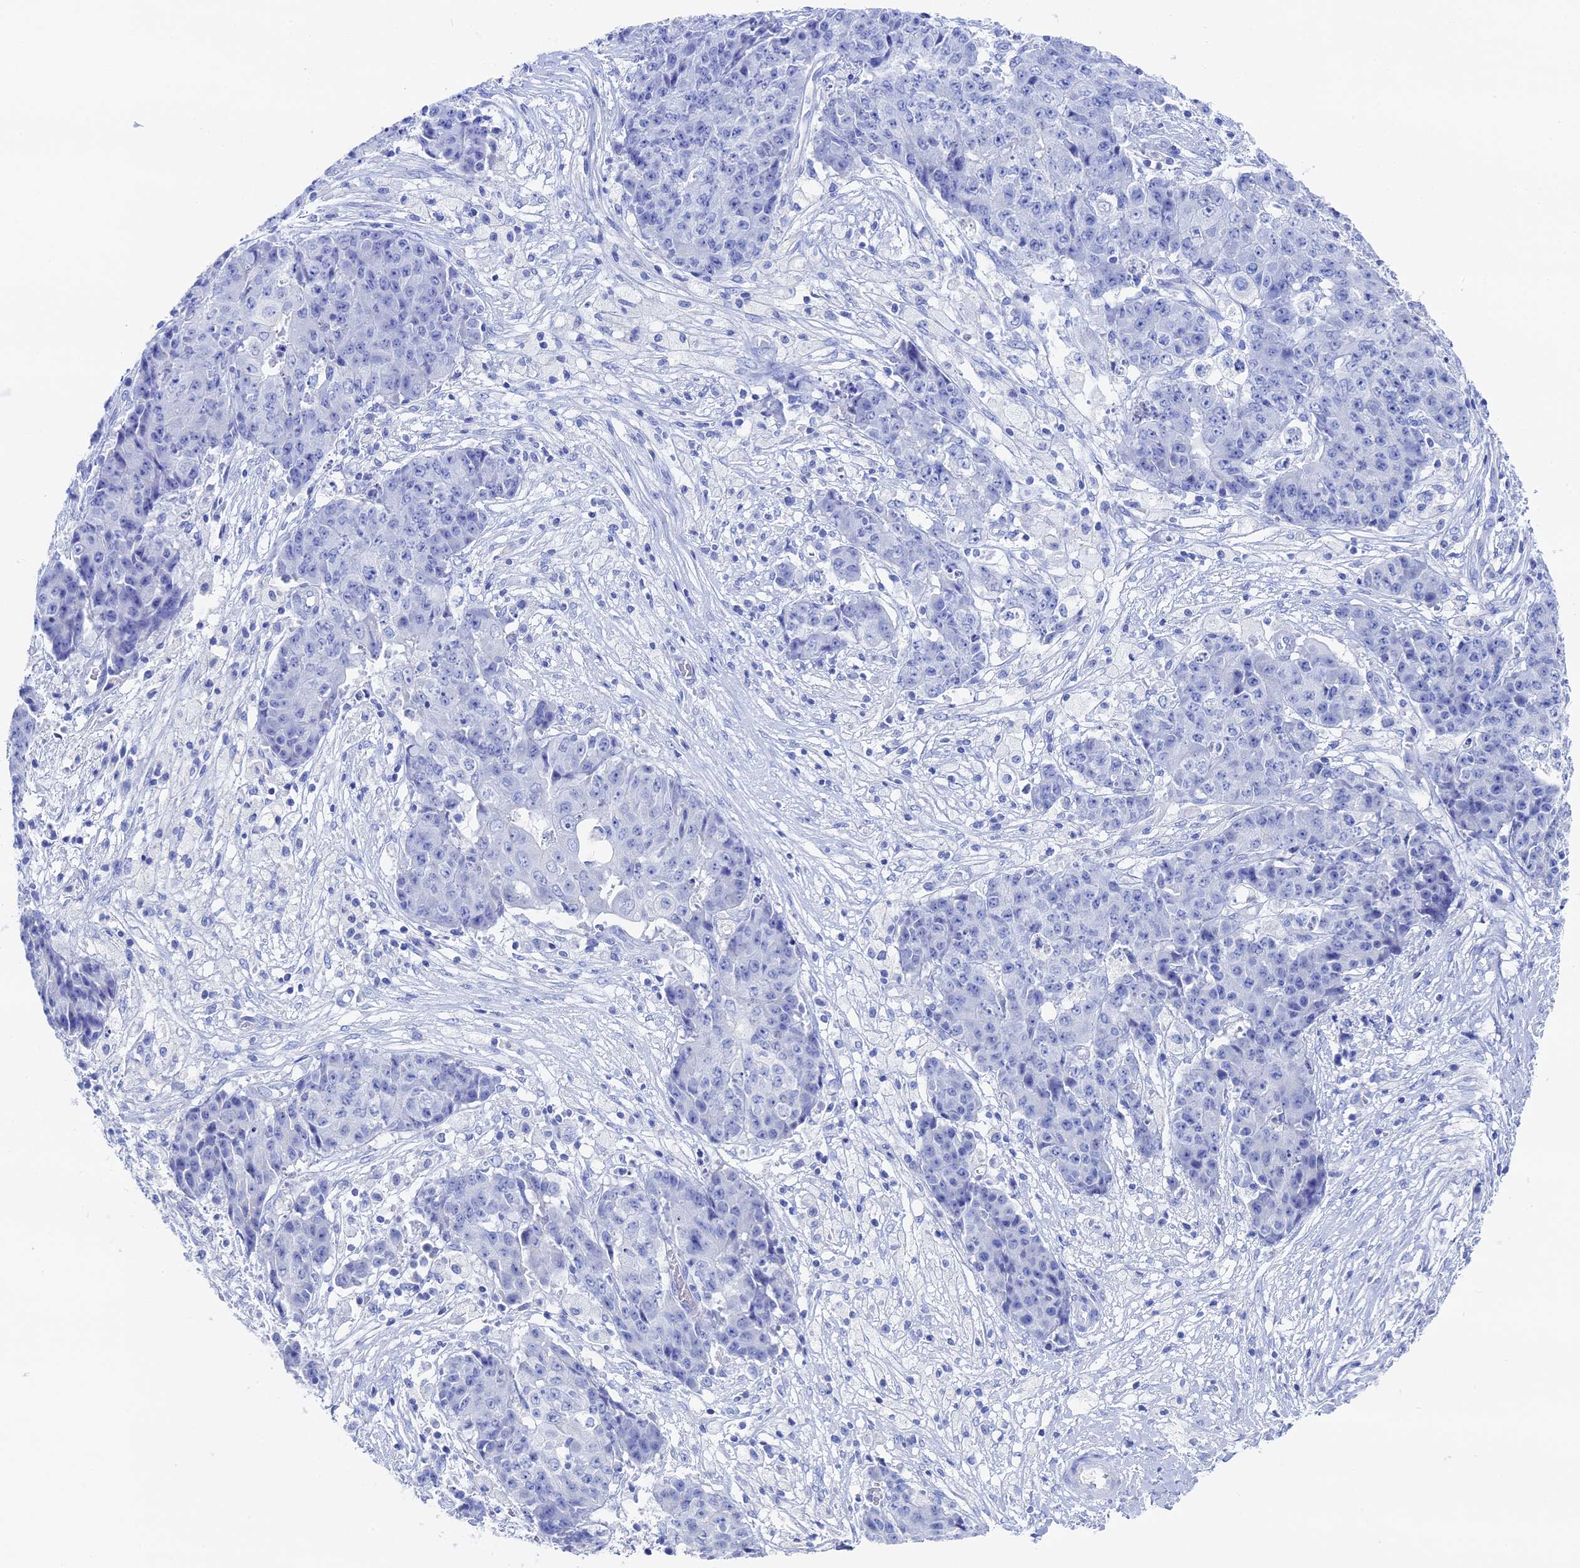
{"staining": {"intensity": "negative", "quantity": "none", "location": "none"}, "tissue": "ovarian cancer", "cell_type": "Tumor cells", "image_type": "cancer", "snomed": [{"axis": "morphology", "description": "Carcinoma, endometroid"}, {"axis": "topography", "description": "Ovary"}], "caption": "This is a image of immunohistochemistry staining of endometroid carcinoma (ovarian), which shows no expression in tumor cells.", "gene": "UNC119", "patient": {"sex": "female", "age": 42}}